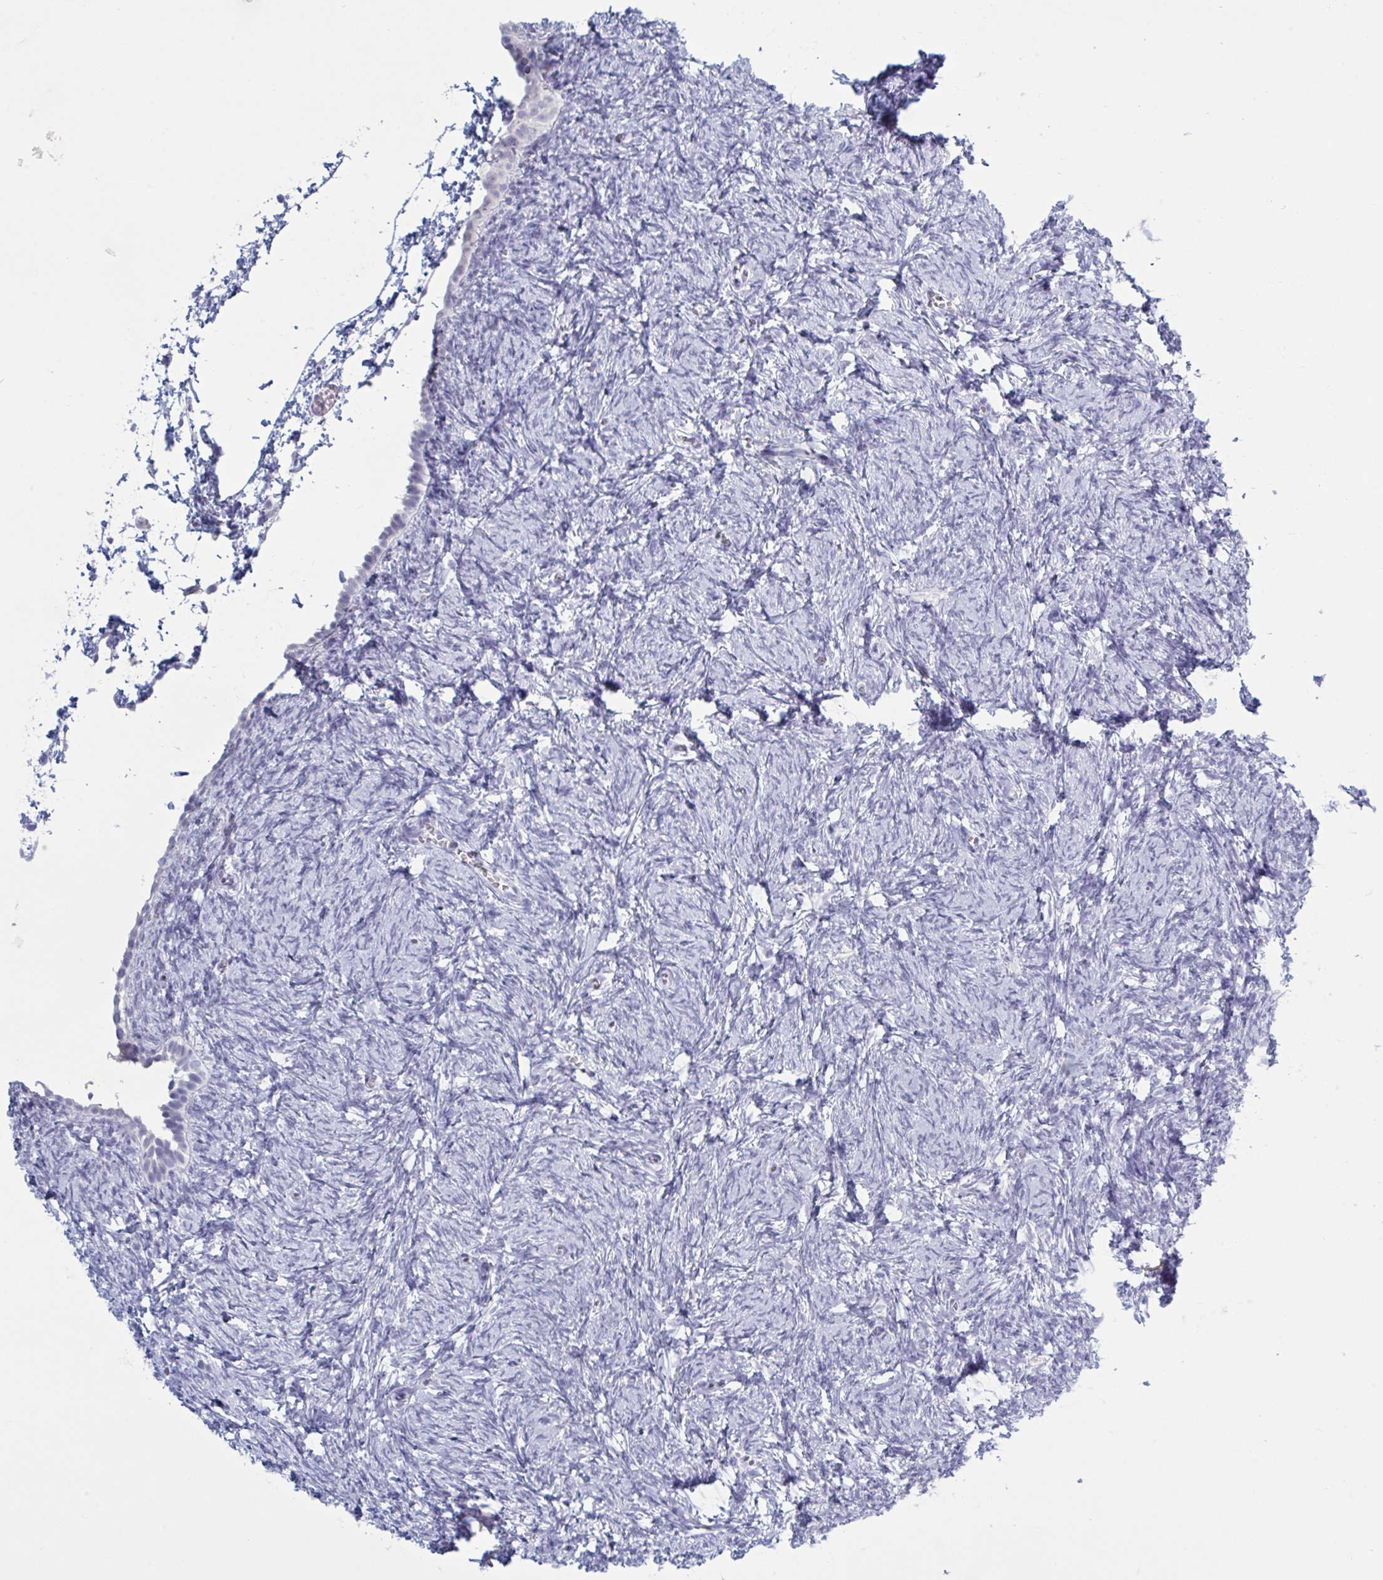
{"staining": {"intensity": "negative", "quantity": "none", "location": "none"}, "tissue": "ovary", "cell_type": "Follicle cells", "image_type": "normal", "snomed": [{"axis": "morphology", "description": "Normal tissue, NOS"}, {"axis": "topography", "description": "Ovary"}], "caption": "This is an immunohistochemistry micrograph of normal ovary. There is no expression in follicle cells.", "gene": "NDUFC2", "patient": {"sex": "female", "age": 41}}